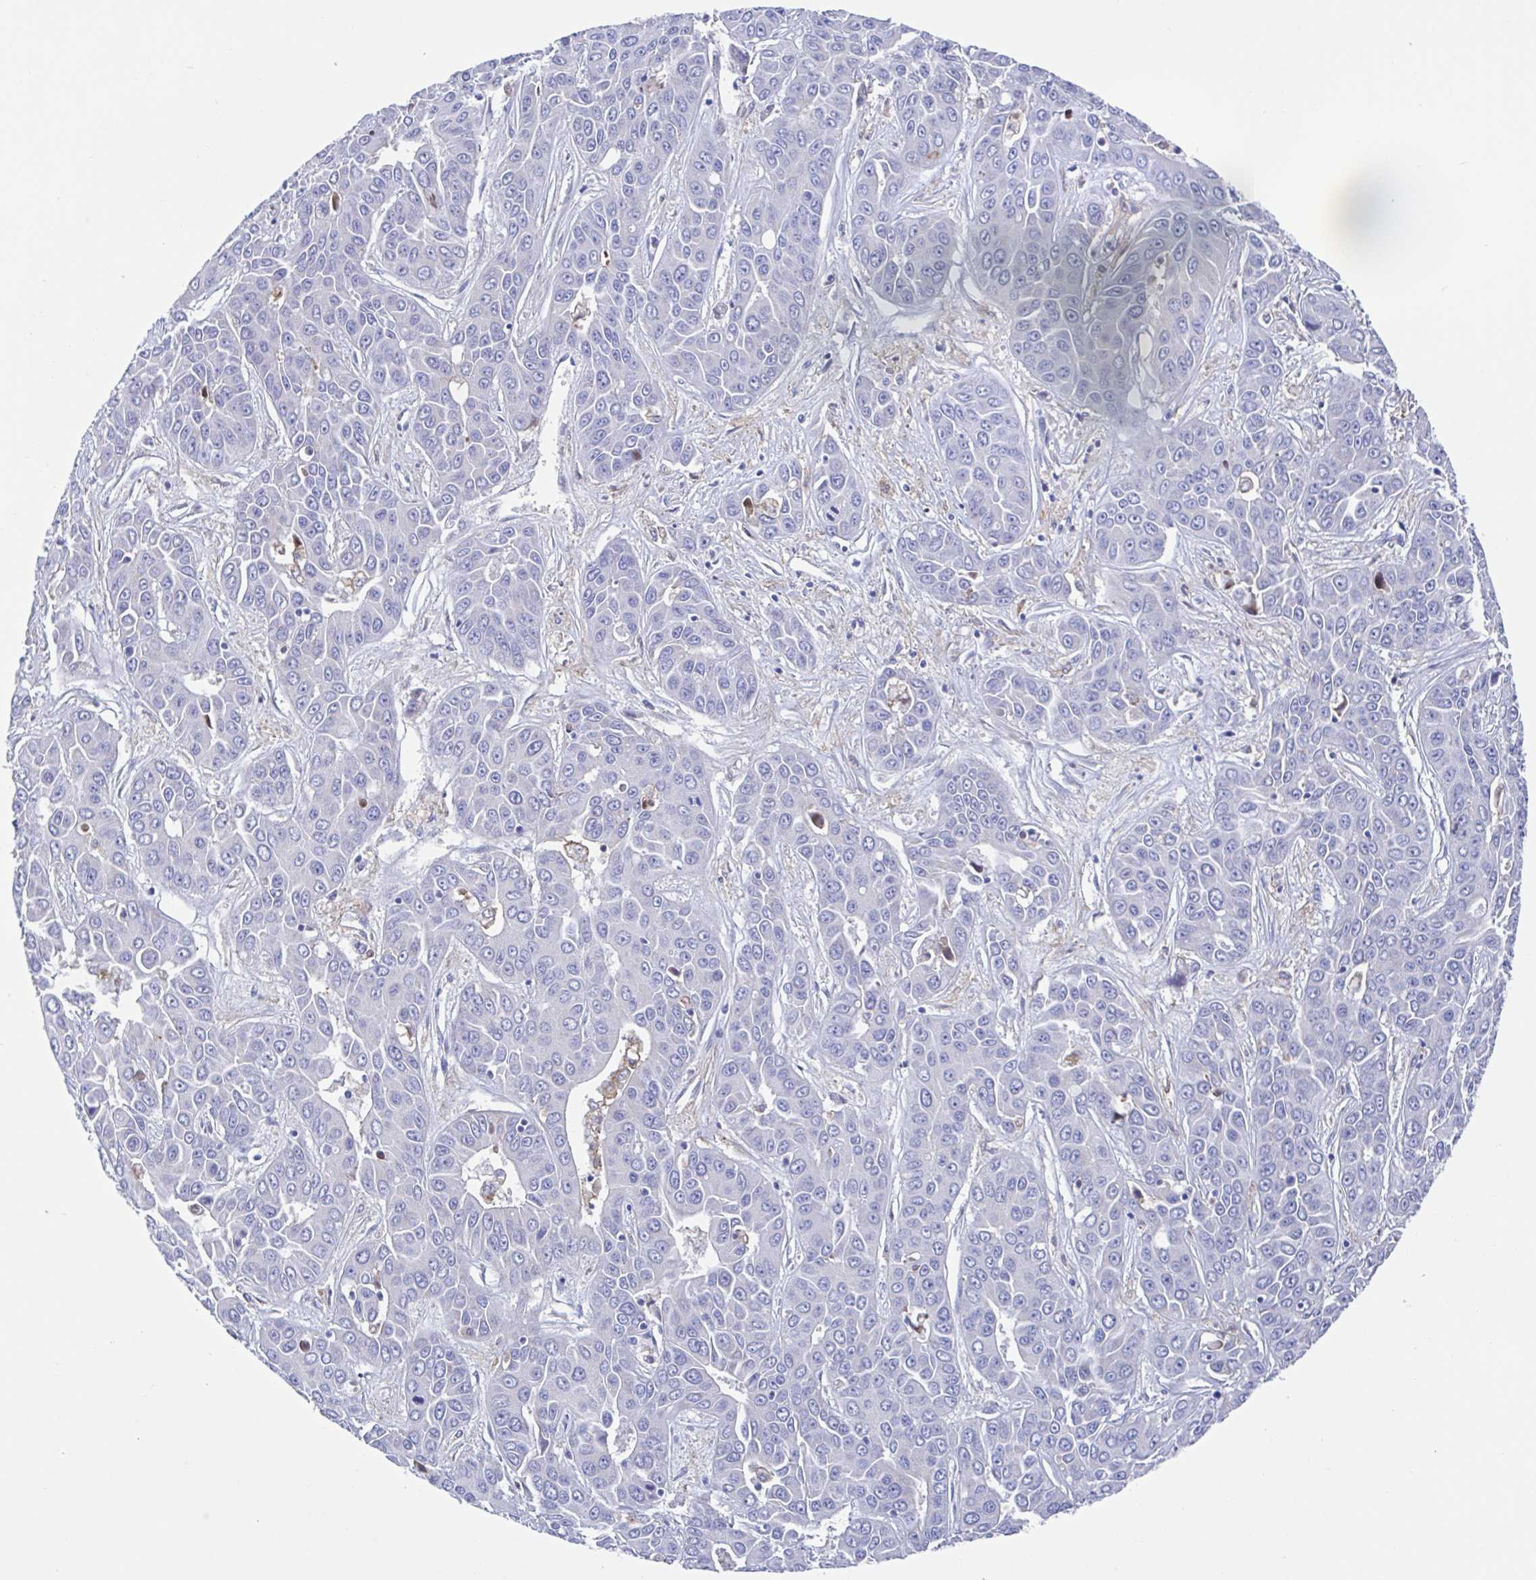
{"staining": {"intensity": "negative", "quantity": "none", "location": "none"}, "tissue": "liver cancer", "cell_type": "Tumor cells", "image_type": "cancer", "snomed": [{"axis": "morphology", "description": "Cholangiocarcinoma"}, {"axis": "topography", "description": "Liver"}], "caption": "Photomicrograph shows no protein staining in tumor cells of liver cholangiocarcinoma tissue. The staining is performed using DAB brown chromogen with nuclei counter-stained in using hematoxylin.", "gene": "FCGR3A", "patient": {"sex": "female", "age": 52}}